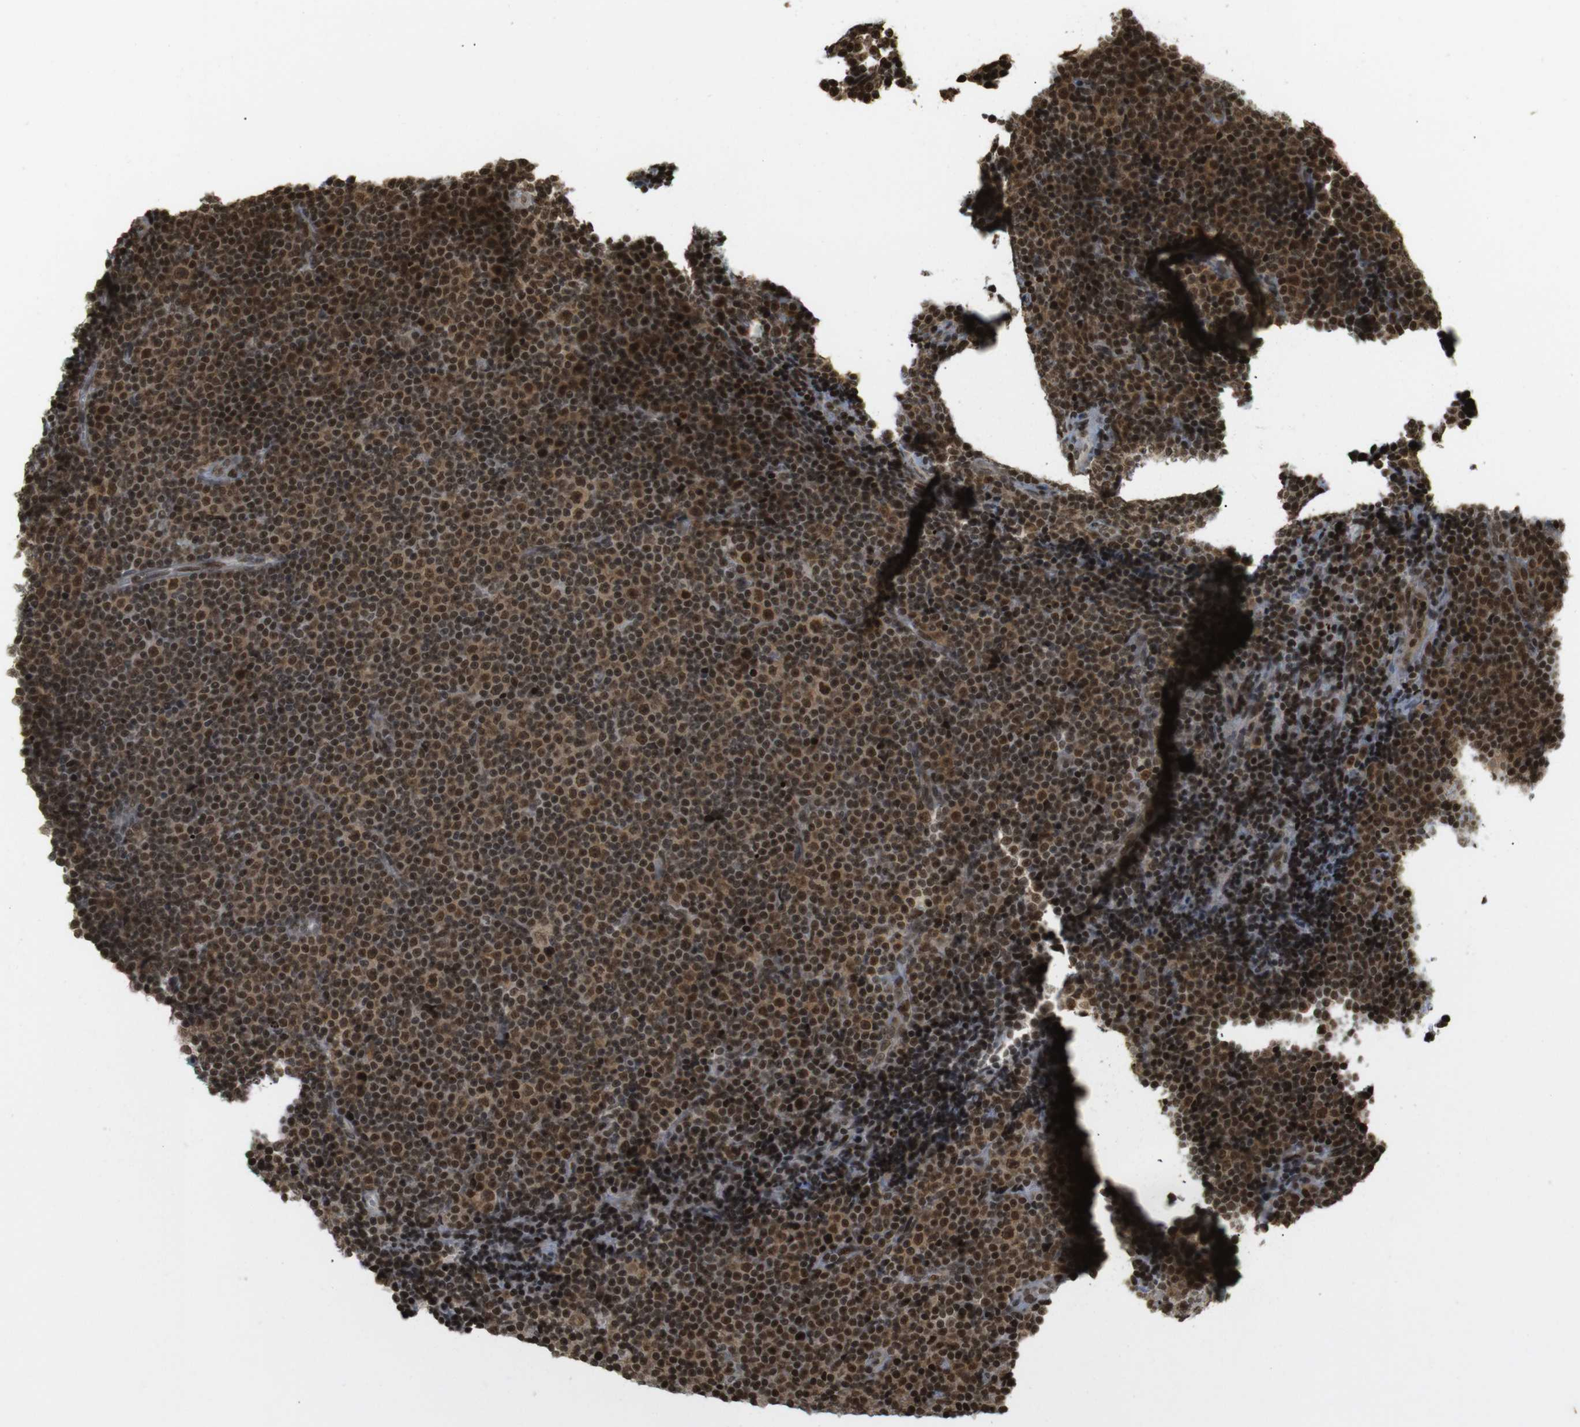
{"staining": {"intensity": "strong", "quantity": ">75%", "location": "cytoplasmic/membranous,nuclear"}, "tissue": "lymphoma", "cell_type": "Tumor cells", "image_type": "cancer", "snomed": [{"axis": "morphology", "description": "Malignant lymphoma, non-Hodgkin's type, Low grade"}, {"axis": "topography", "description": "Lymph node"}], "caption": "Brown immunohistochemical staining in human low-grade malignant lymphoma, non-Hodgkin's type exhibits strong cytoplasmic/membranous and nuclear staining in about >75% of tumor cells.", "gene": "RUVBL2", "patient": {"sex": "female", "age": 67}}